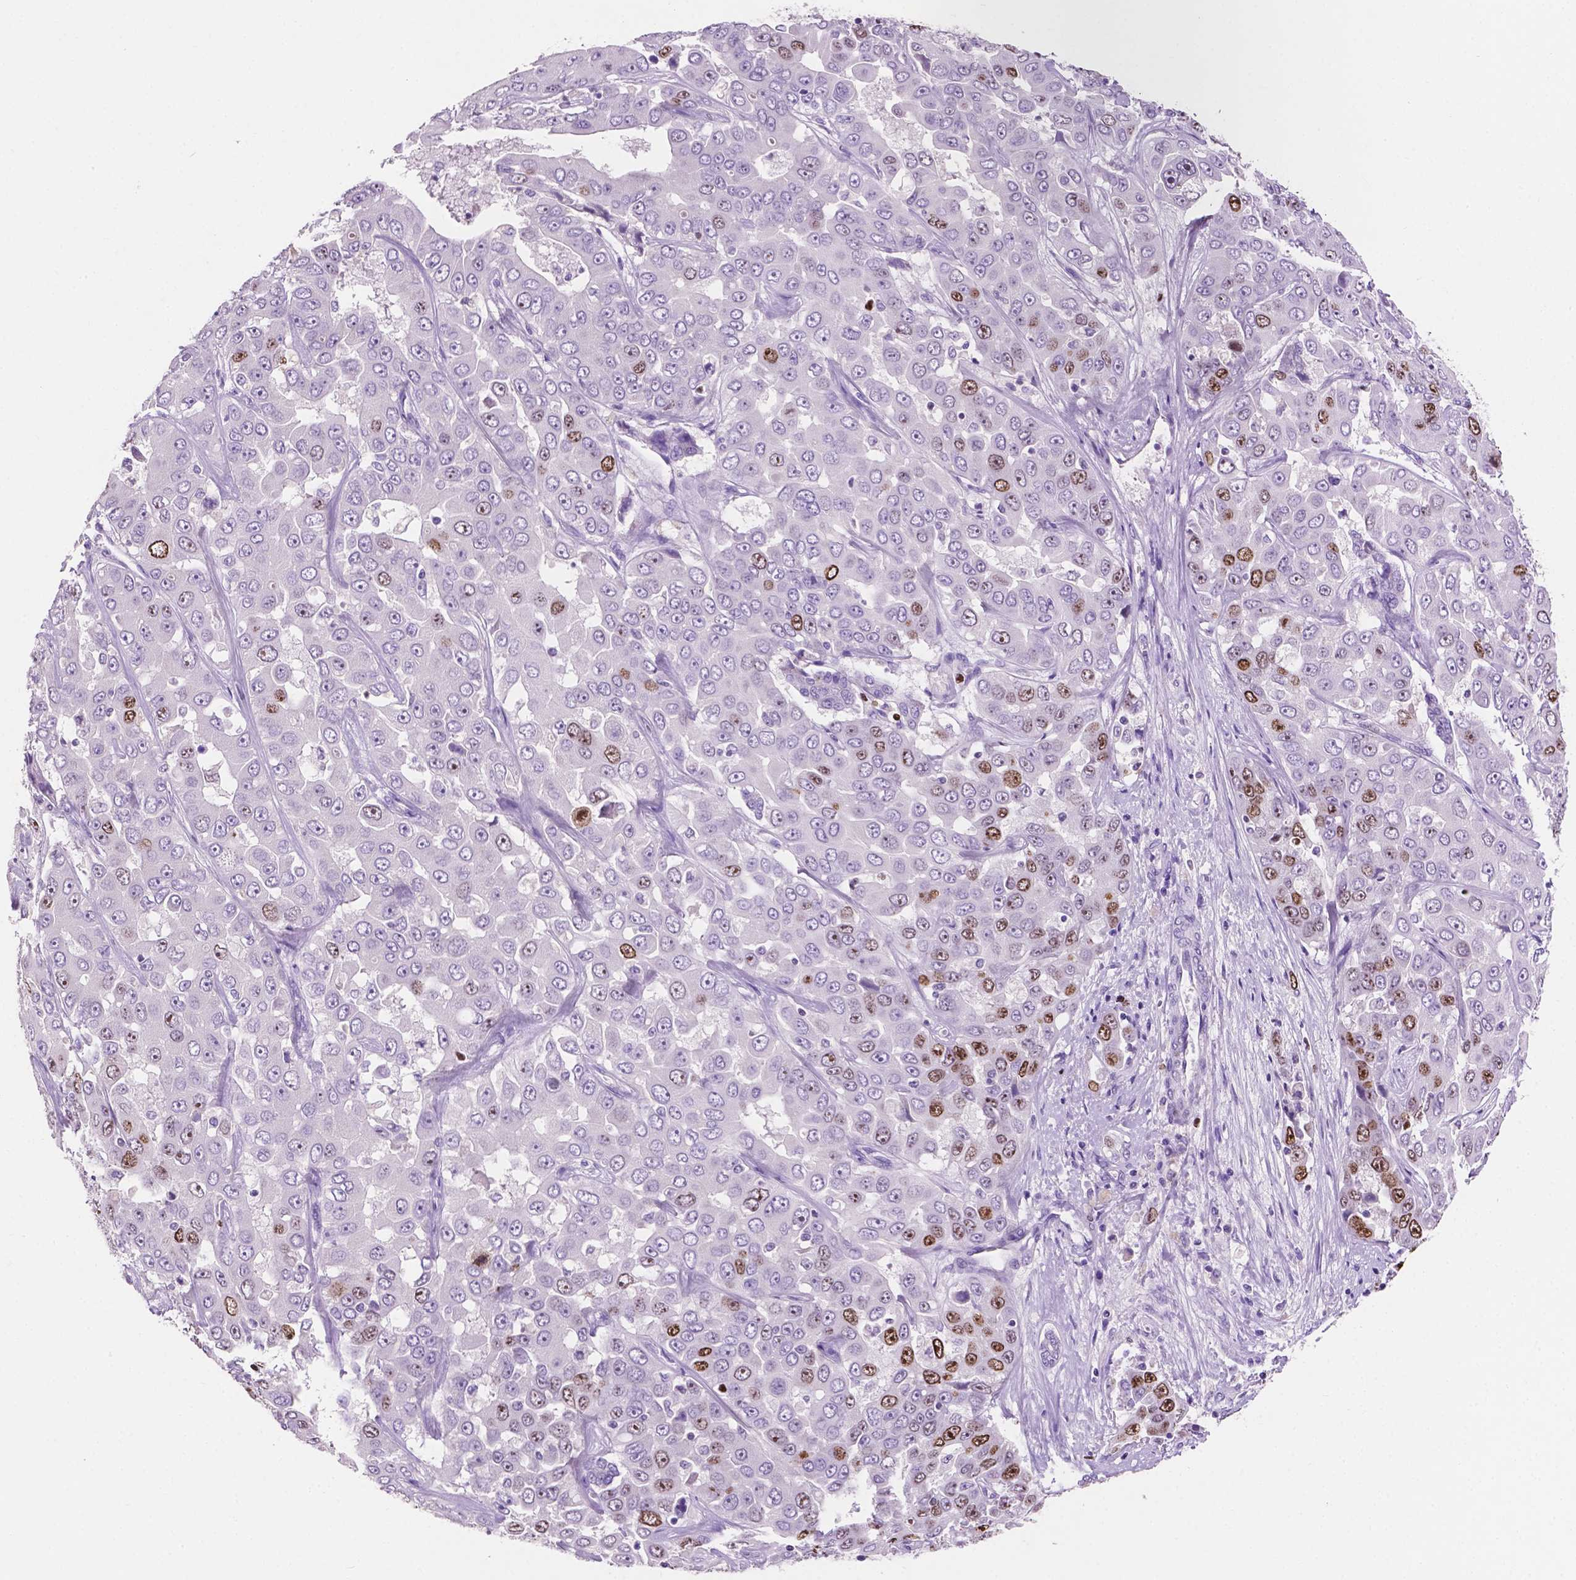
{"staining": {"intensity": "moderate", "quantity": "<25%", "location": "nuclear"}, "tissue": "liver cancer", "cell_type": "Tumor cells", "image_type": "cancer", "snomed": [{"axis": "morphology", "description": "Cholangiocarcinoma"}, {"axis": "topography", "description": "Liver"}], "caption": "IHC photomicrograph of liver cancer (cholangiocarcinoma) stained for a protein (brown), which demonstrates low levels of moderate nuclear staining in approximately <25% of tumor cells.", "gene": "SIAH2", "patient": {"sex": "female", "age": 52}}